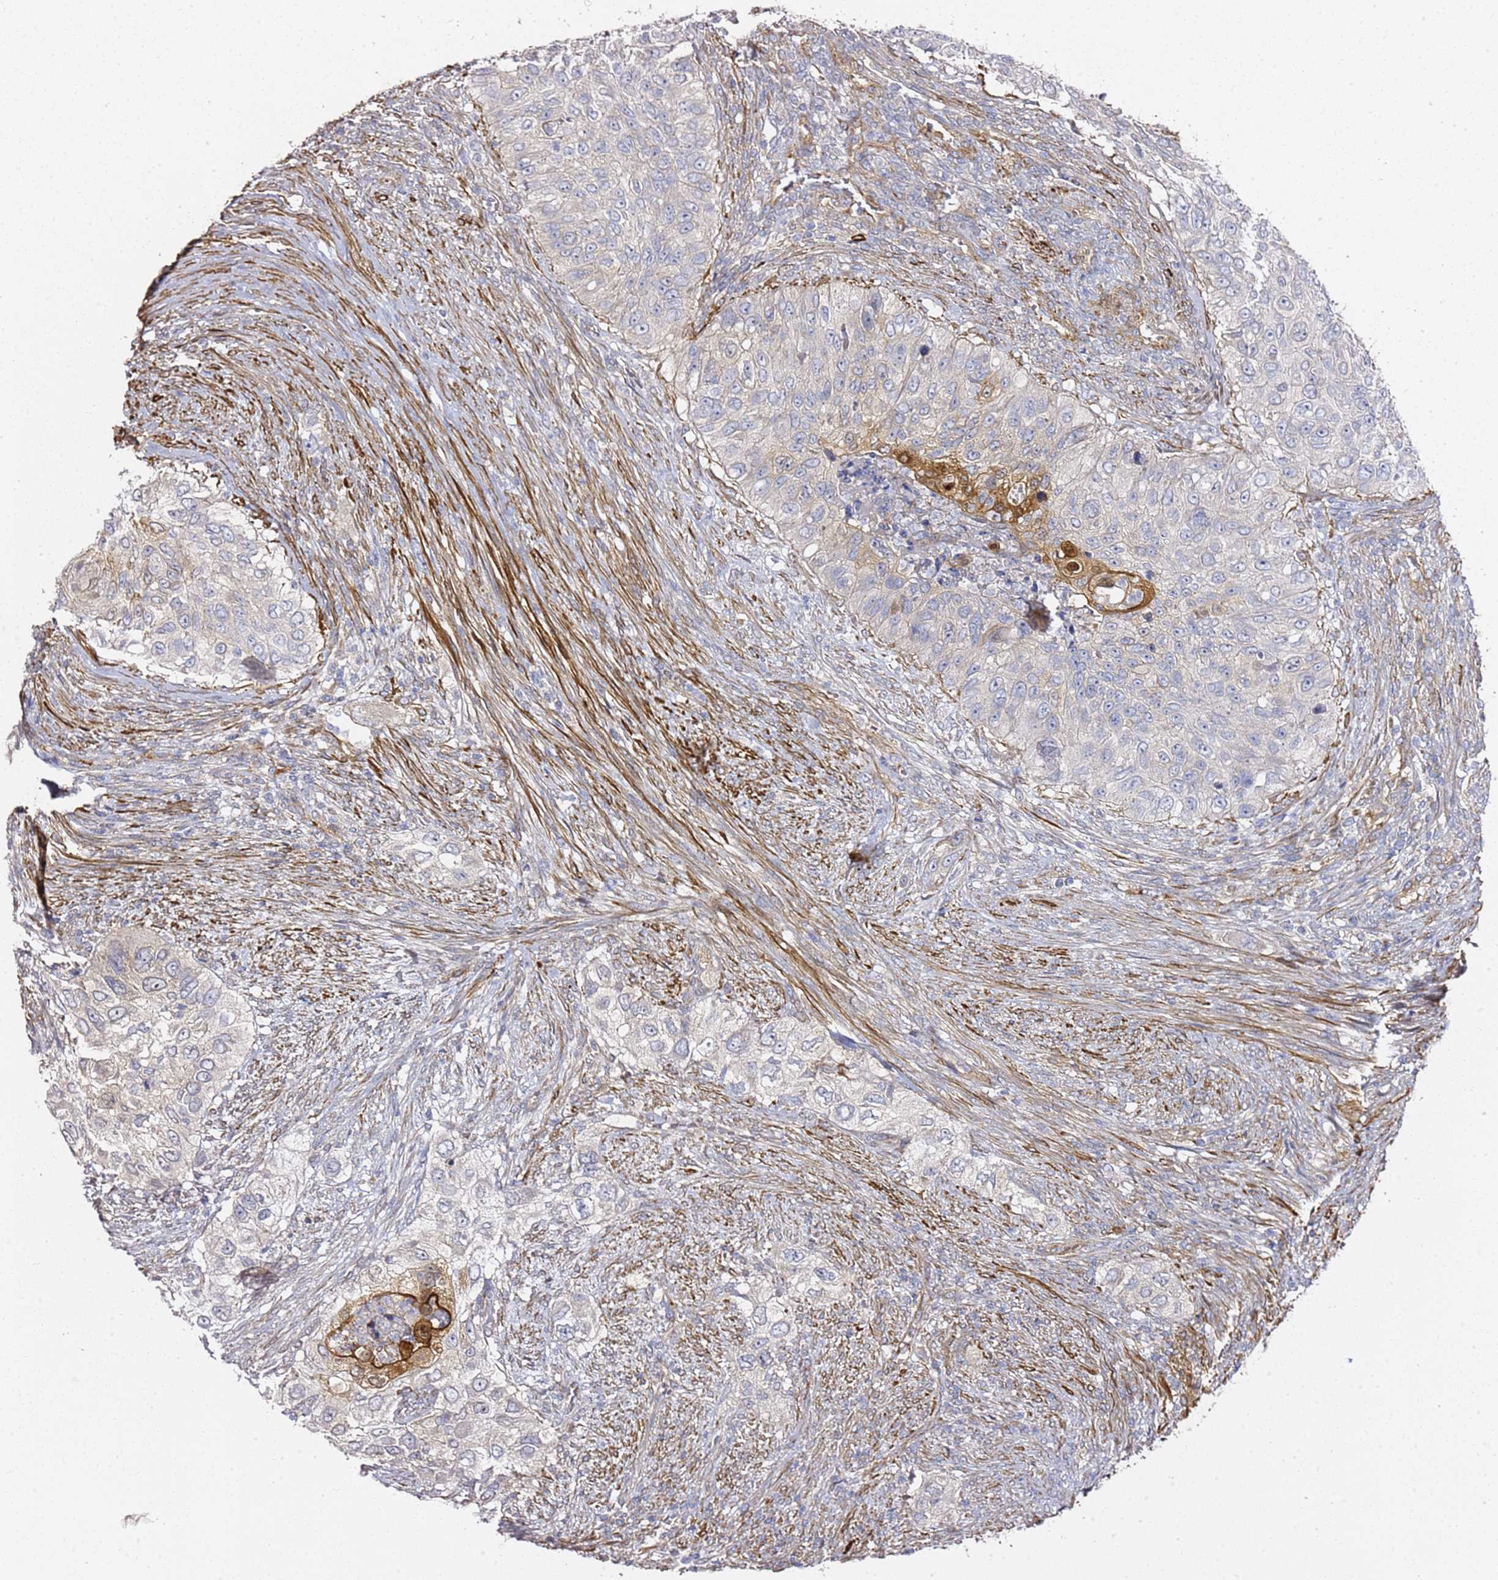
{"staining": {"intensity": "moderate", "quantity": "<25%", "location": "cytoplasmic/membranous"}, "tissue": "urothelial cancer", "cell_type": "Tumor cells", "image_type": "cancer", "snomed": [{"axis": "morphology", "description": "Urothelial carcinoma, High grade"}, {"axis": "topography", "description": "Urinary bladder"}], "caption": "Urothelial cancer stained with a brown dye shows moderate cytoplasmic/membranous positive staining in approximately <25% of tumor cells.", "gene": "EPS8L1", "patient": {"sex": "female", "age": 60}}